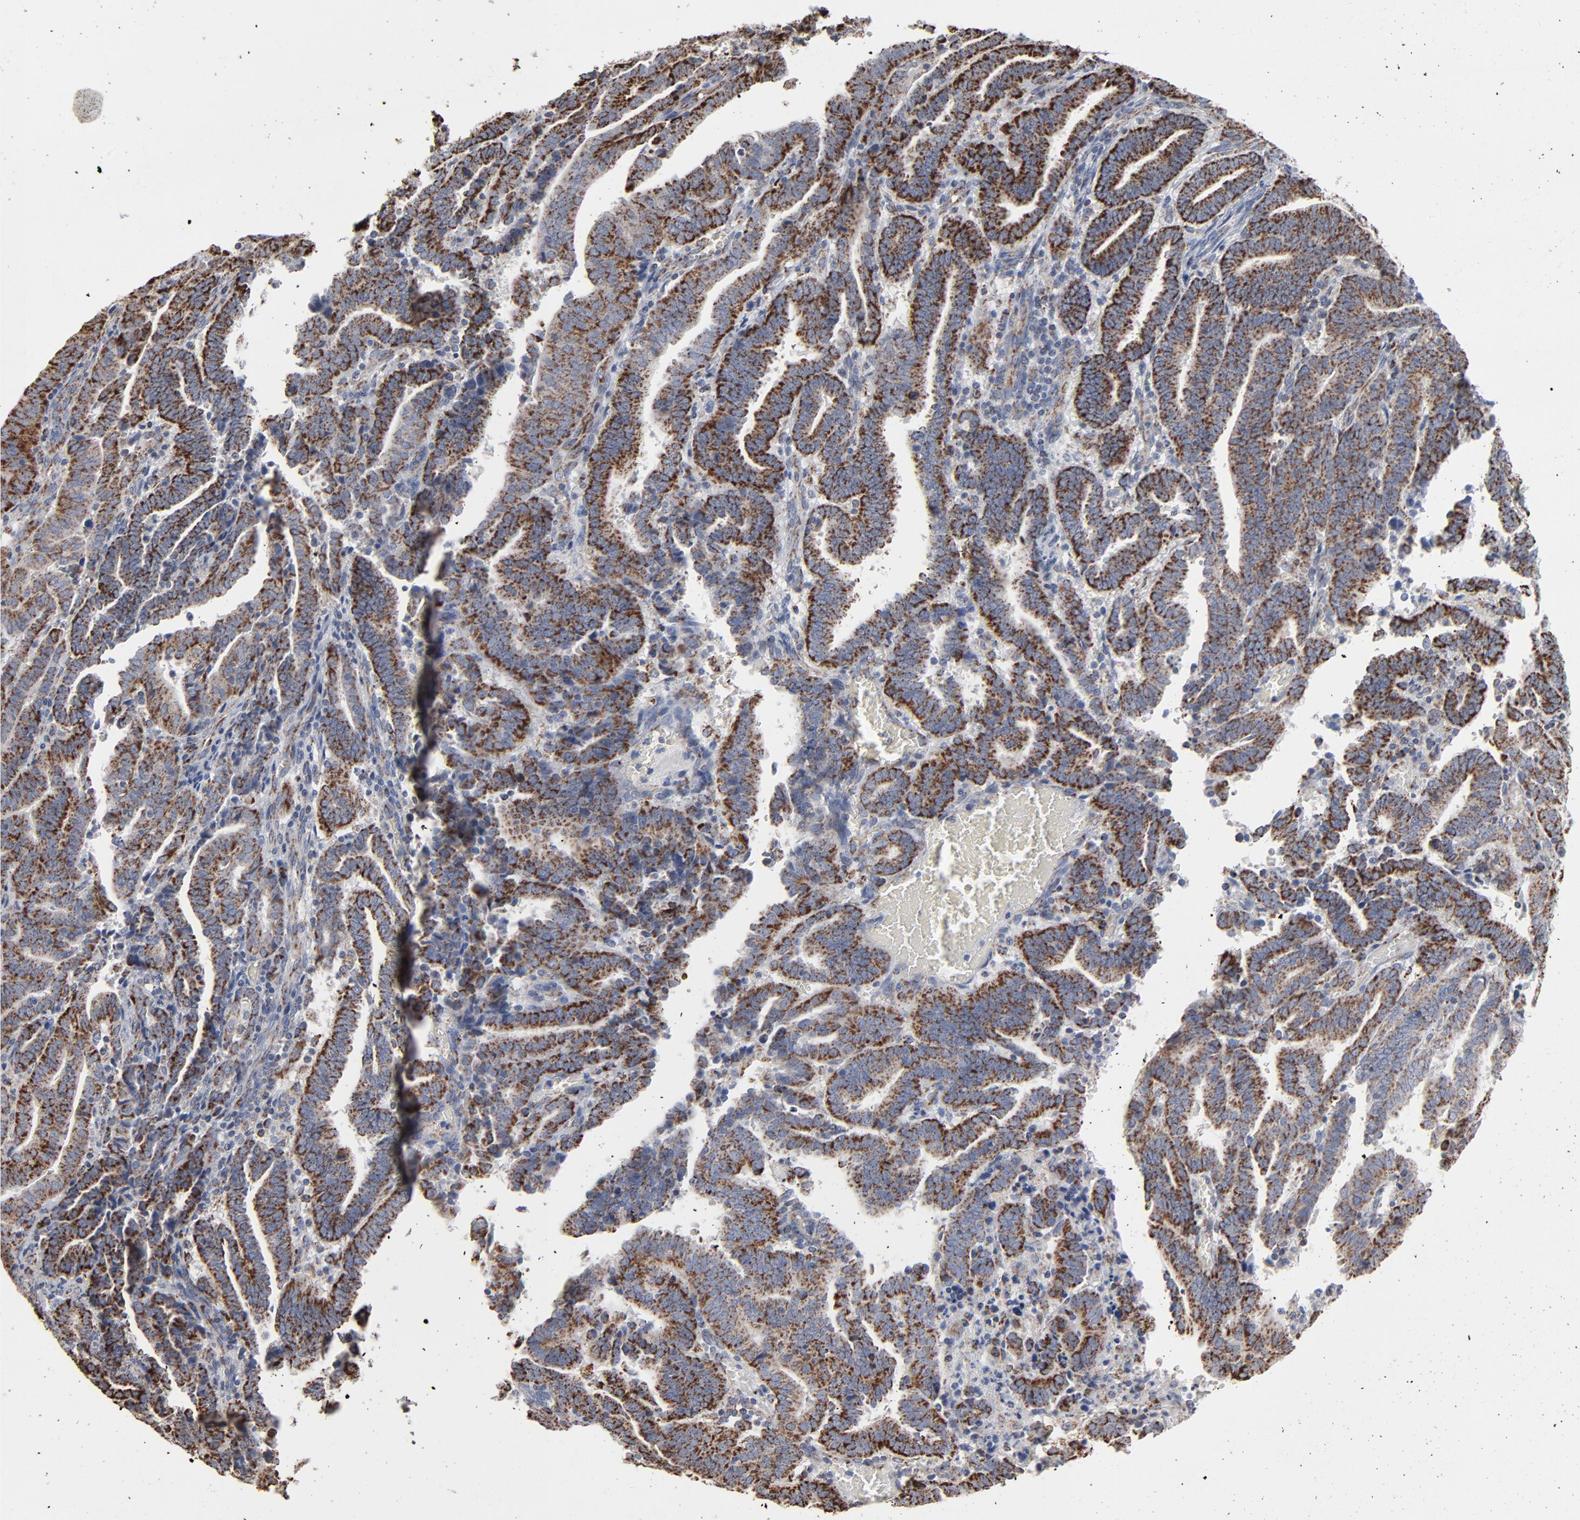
{"staining": {"intensity": "strong", "quantity": ">75%", "location": "cytoplasmic/membranous"}, "tissue": "endometrial cancer", "cell_type": "Tumor cells", "image_type": "cancer", "snomed": [{"axis": "morphology", "description": "Adenocarcinoma, NOS"}, {"axis": "topography", "description": "Uterus"}], "caption": "This is an image of IHC staining of adenocarcinoma (endometrial), which shows strong expression in the cytoplasmic/membranous of tumor cells.", "gene": "UQCRC1", "patient": {"sex": "female", "age": 83}}